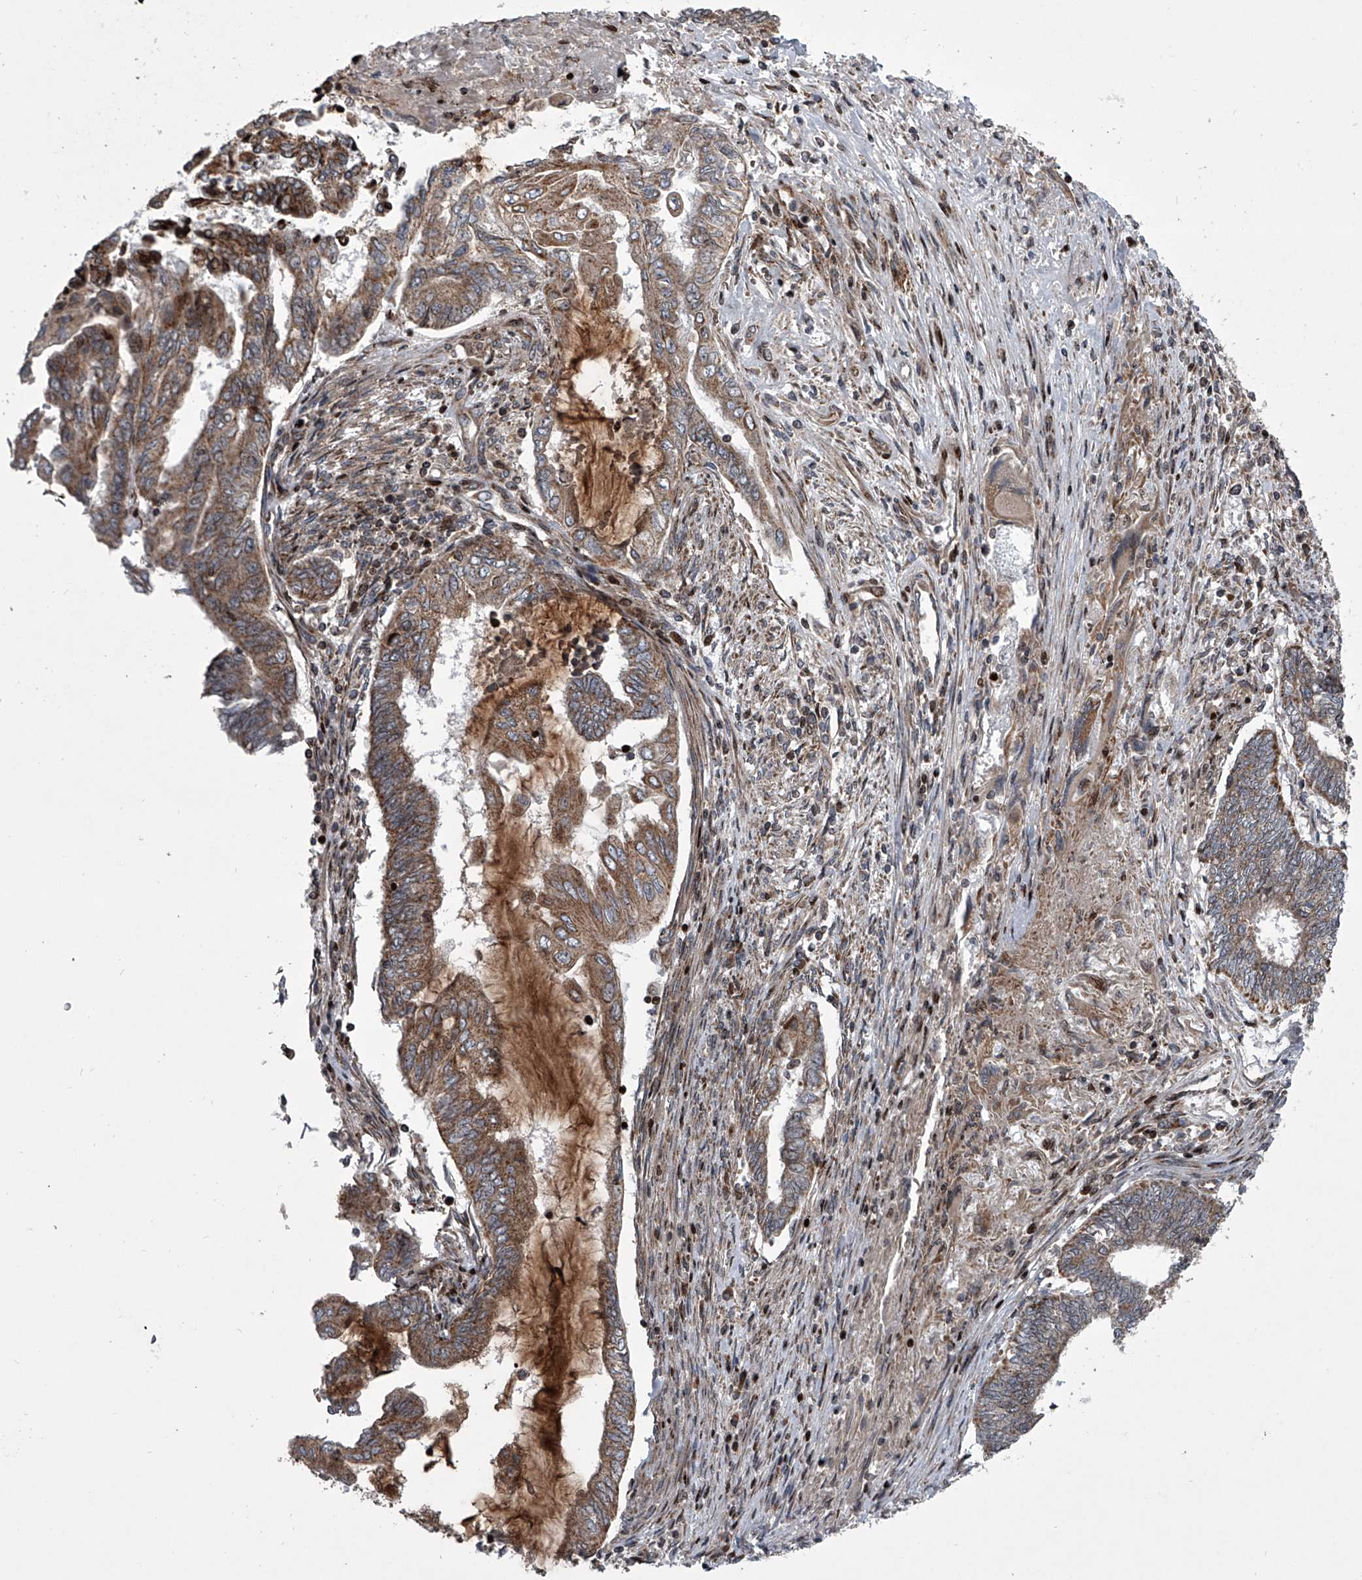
{"staining": {"intensity": "moderate", "quantity": ">75%", "location": "cytoplasmic/membranous"}, "tissue": "endometrial cancer", "cell_type": "Tumor cells", "image_type": "cancer", "snomed": [{"axis": "morphology", "description": "Adenocarcinoma, NOS"}, {"axis": "topography", "description": "Uterus"}, {"axis": "topography", "description": "Endometrium"}], "caption": "A histopathology image showing moderate cytoplasmic/membranous staining in approximately >75% of tumor cells in adenocarcinoma (endometrial), as visualized by brown immunohistochemical staining.", "gene": "STRADA", "patient": {"sex": "female", "age": 70}}